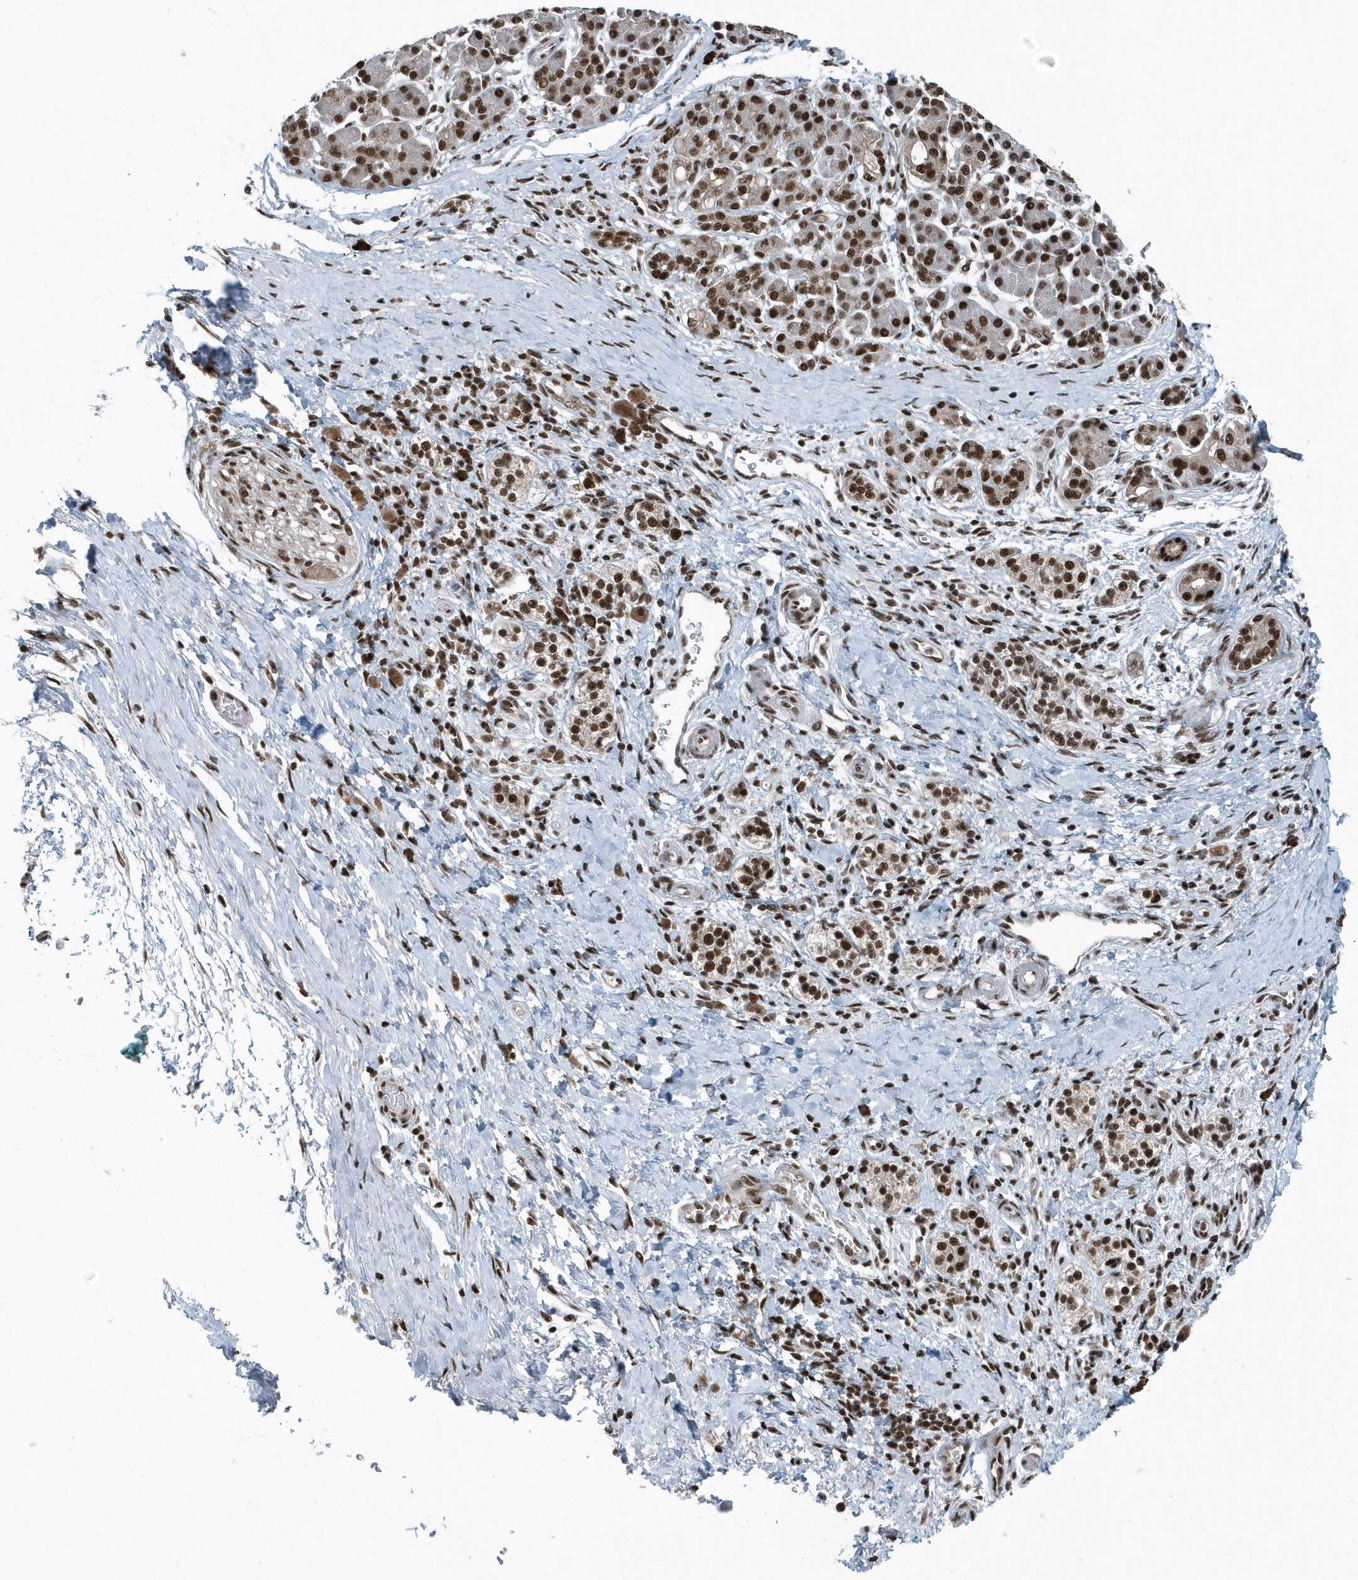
{"staining": {"intensity": "strong", "quantity": ">75%", "location": "nuclear"}, "tissue": "pancreatic cancer", "cell_type": "Tumor cells", "image_type": "cancer", "snomed": [{"axis": "morphology", "description": "Adenocarcinoma, NOS"}, {"axis": "topography", "description": "Pancreas"}], "caption": "Immunohistochemical staining of adenocarcinoma (pancreatic) displays high levels of strong nuclear protein positivity in about >75% of tumor cells. The protein is shown in brown color, while the nuclei are stained blue.", "gene": "YTHDC1", "patient": {"sex": "female", "age": 72}}